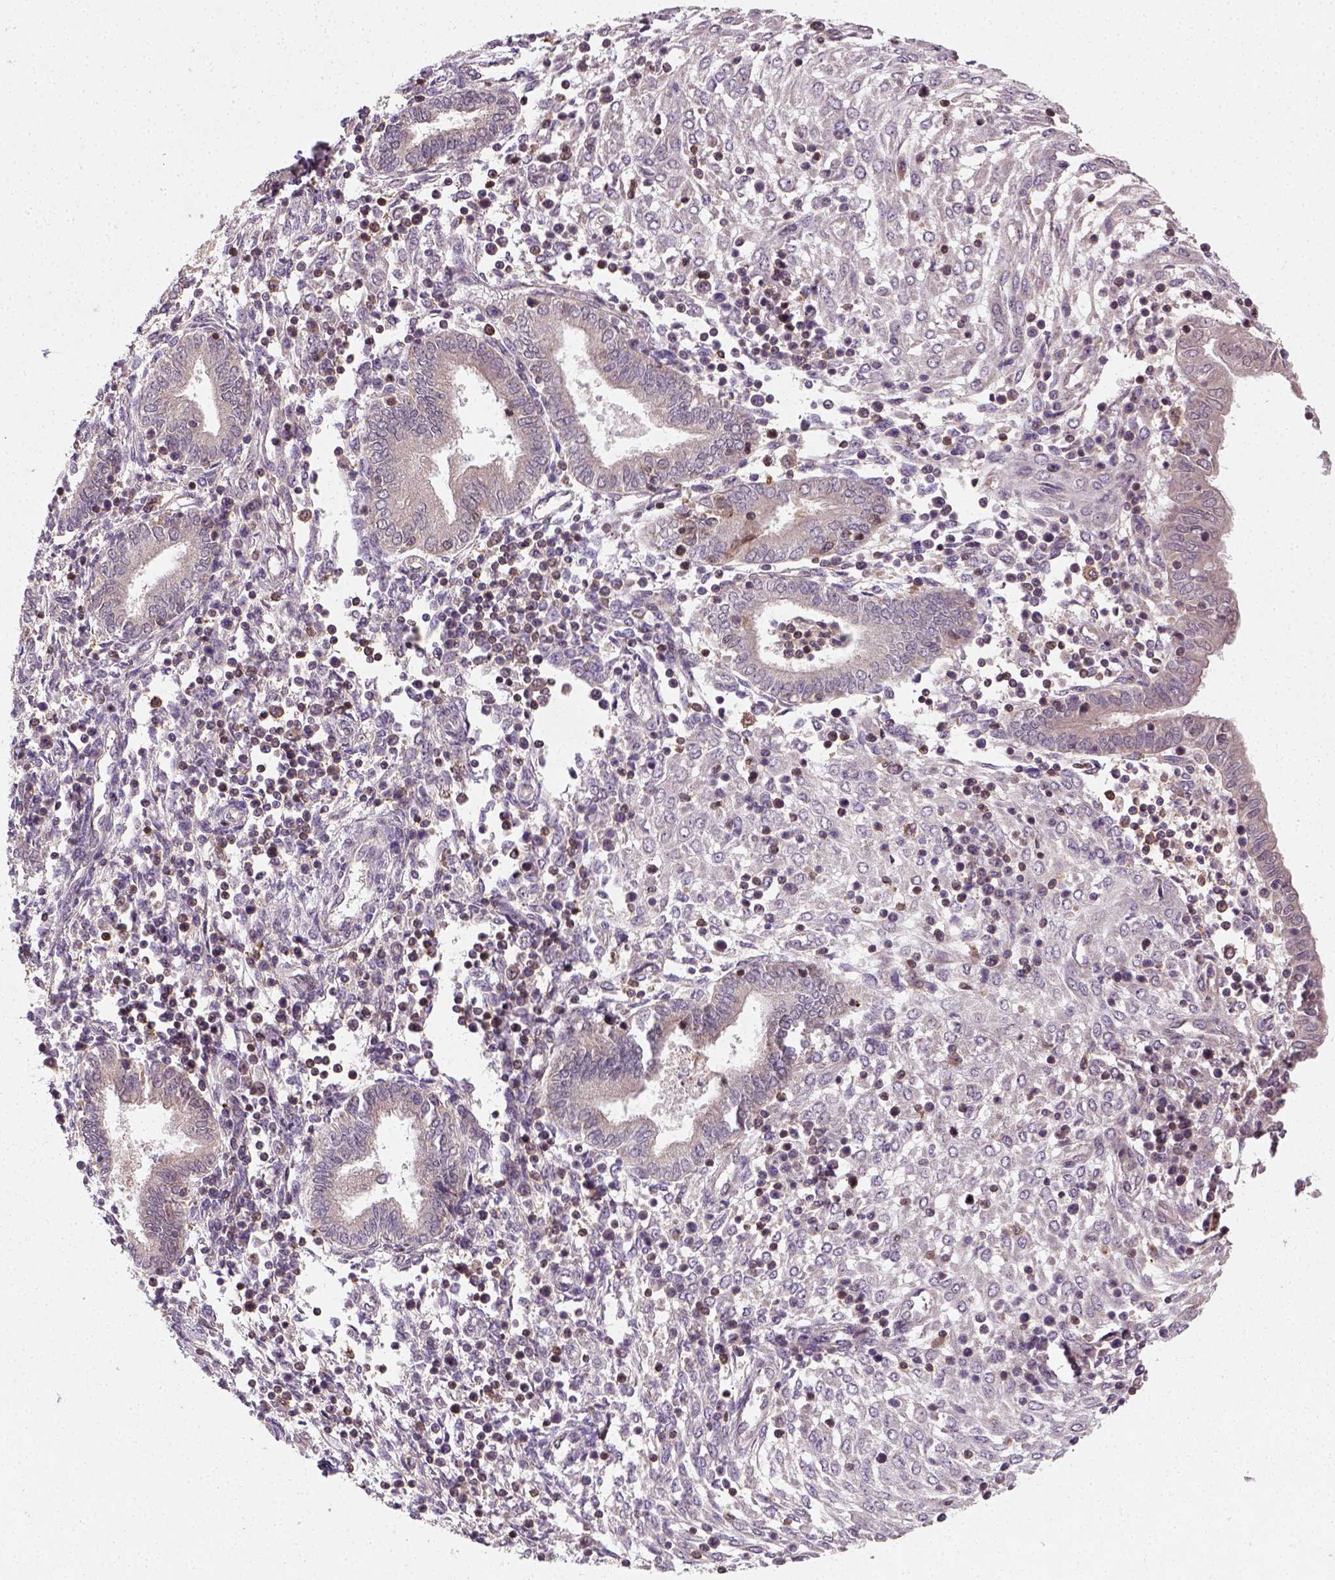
{"staining": {"intensity": "negative", "quantity": "none", "location": "none"}, "tissue": "endometrium", "cell_type": "Cells in endometrial stroma", "image_type": "normal", "snomed": [{"axis": "morphology", "description": "Normal tissue, NOS"}, {"axis": "topography", "description": "Endometrium"}], "caption": "Immunohistochemistry photomicrograph of unremarkable endometrium: endometrium stained with DAB reveals no significant protein positivity in cells in endometrial stroma.", "gene": "CAMKK1", "patient": {"sex": "female", "age": 42}}